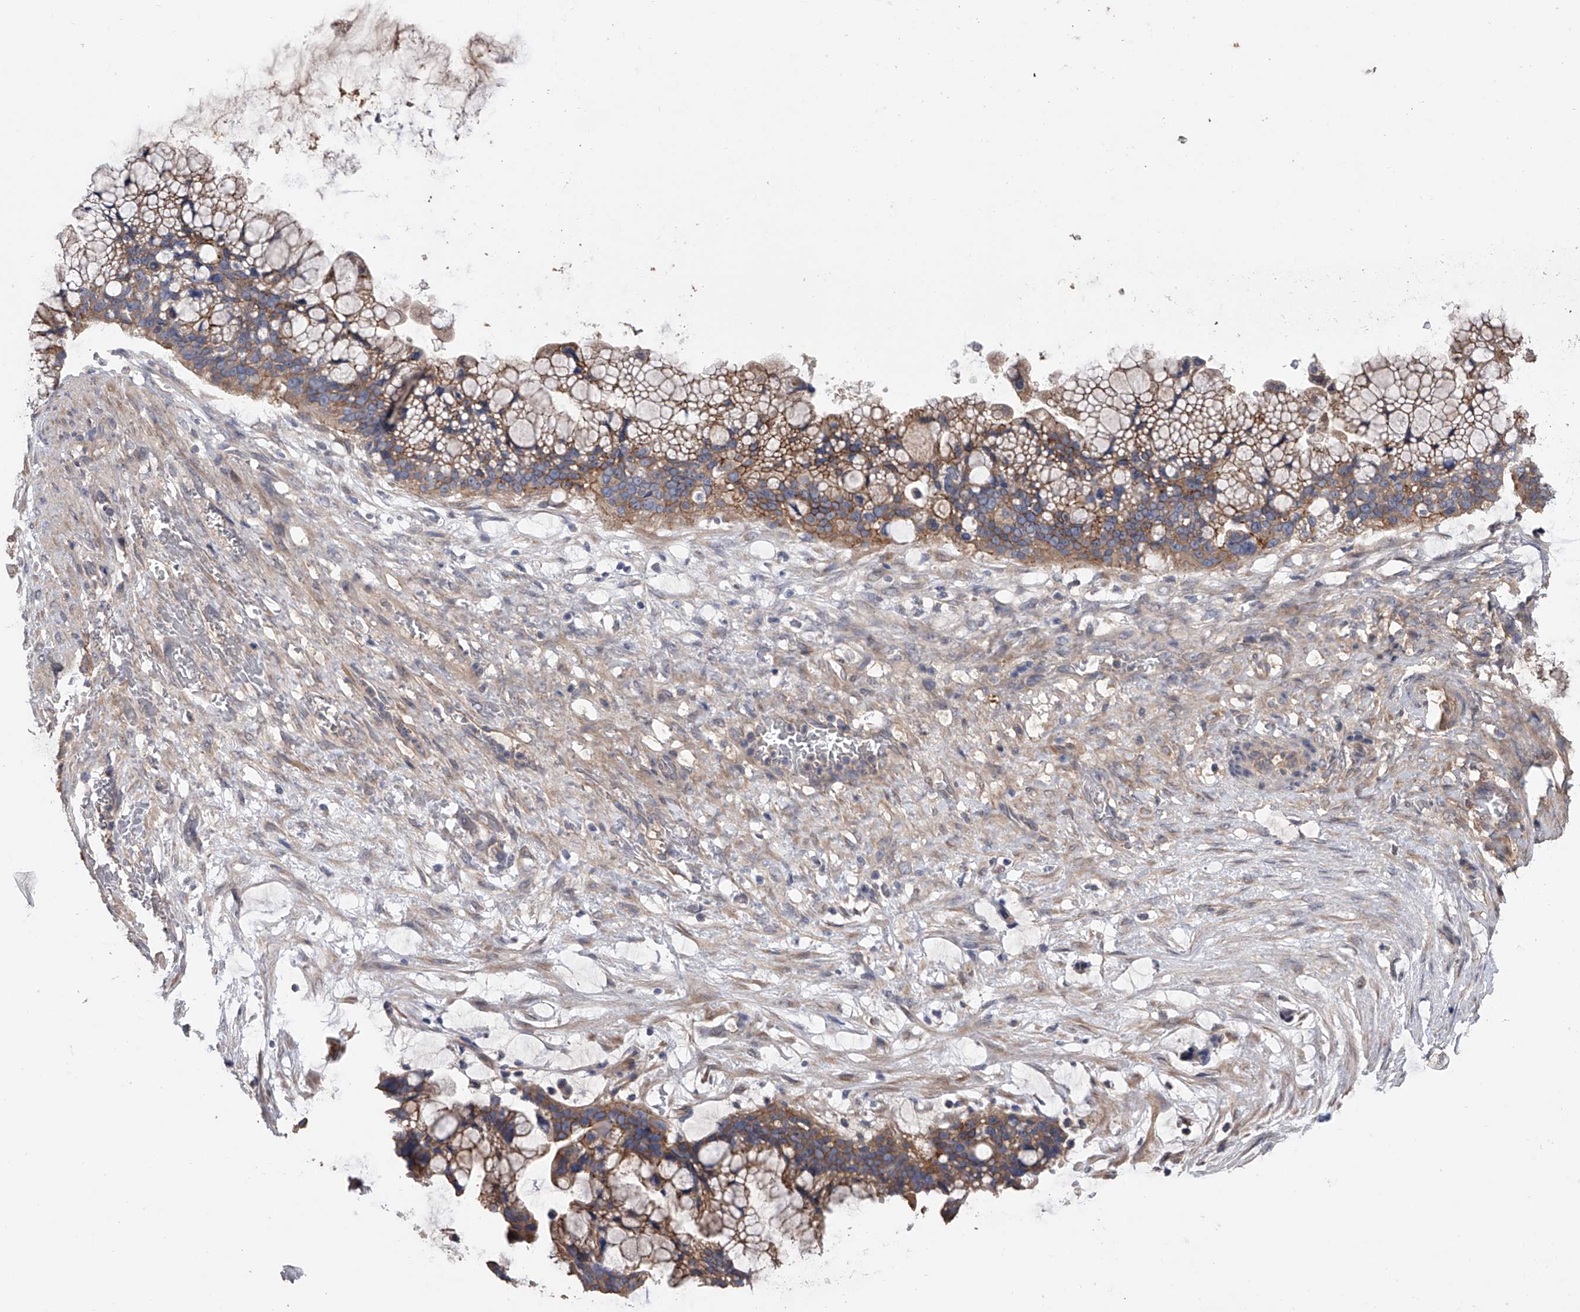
{"staining": {"intensity": "moderate", "quantity": ">75%", "location": "cytoplasmic/membranous"}, "tissue": "ovarian cancer", "cell_type": "Tumor cells", "image_type": "cancer", "snomed": [{"axis": "morphology", "description": "Cystadenocarcinoma, mucinous, NOS"}, {"axis": "topography", "description": "Ovary"}], "caption": "A brown stain highlights moderate cytoplasmic/membranous expression of a protein in human ovarian cancer tumor cells.", "gene": "ZNF343", "patient": {"sex": "female", "age": 37}}